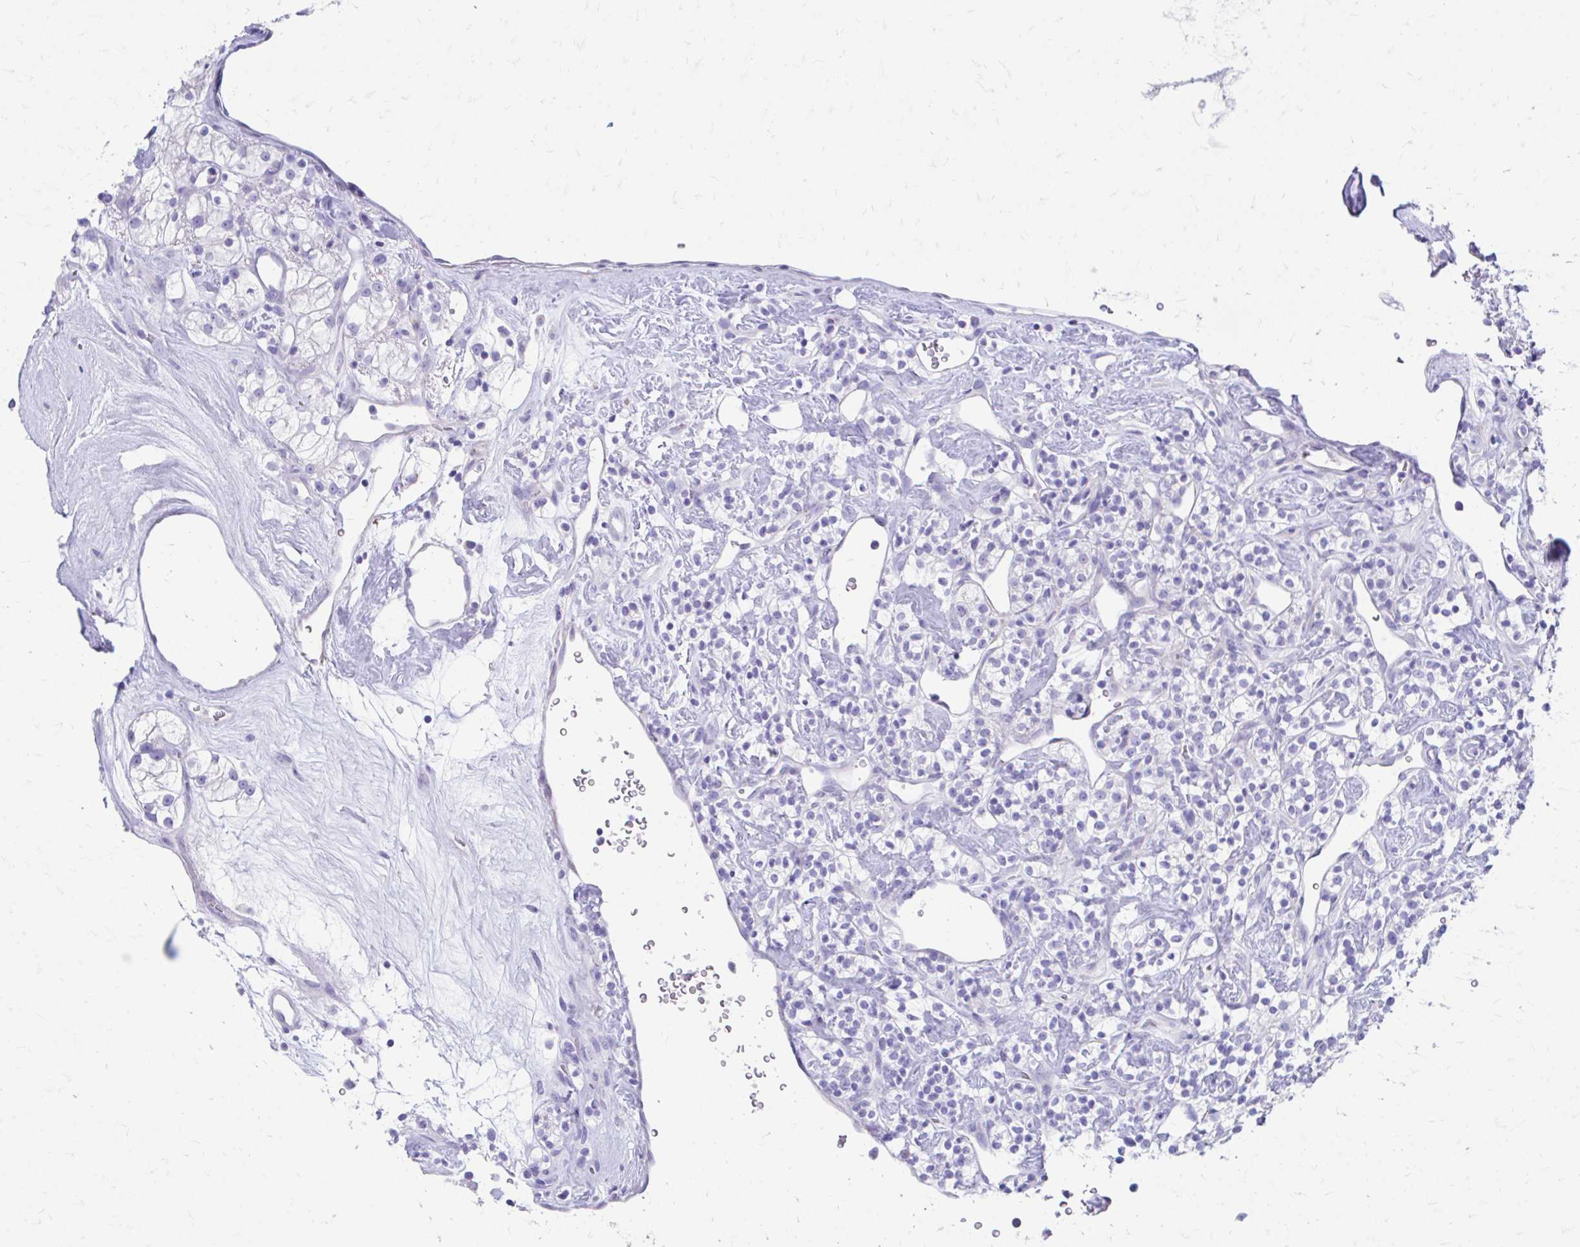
{"staining": {"intensity": "negative", "quantity": "none", "location": "none"}, "tissue": "renal cancer", "cell_type": "Tumor cells", "image_type": "cancer", "snomed": [{"axis": "morphology", "description": "Adenocarcinoma, NOS"}, {"axis": "topography", "description": "Kidney"}], "caption": "DAB (3,3'-diaminobenzidine) immunohistochemical staining of human renal cancer (adenocarcinoma) reveals no significant staining in tumor cells. The staining is performed using DAB brown chromogen with nuclei counter-stained in using hematoxylin.", "gene": "KRIT1", "patient": {"sex": "male", "age": 77}}